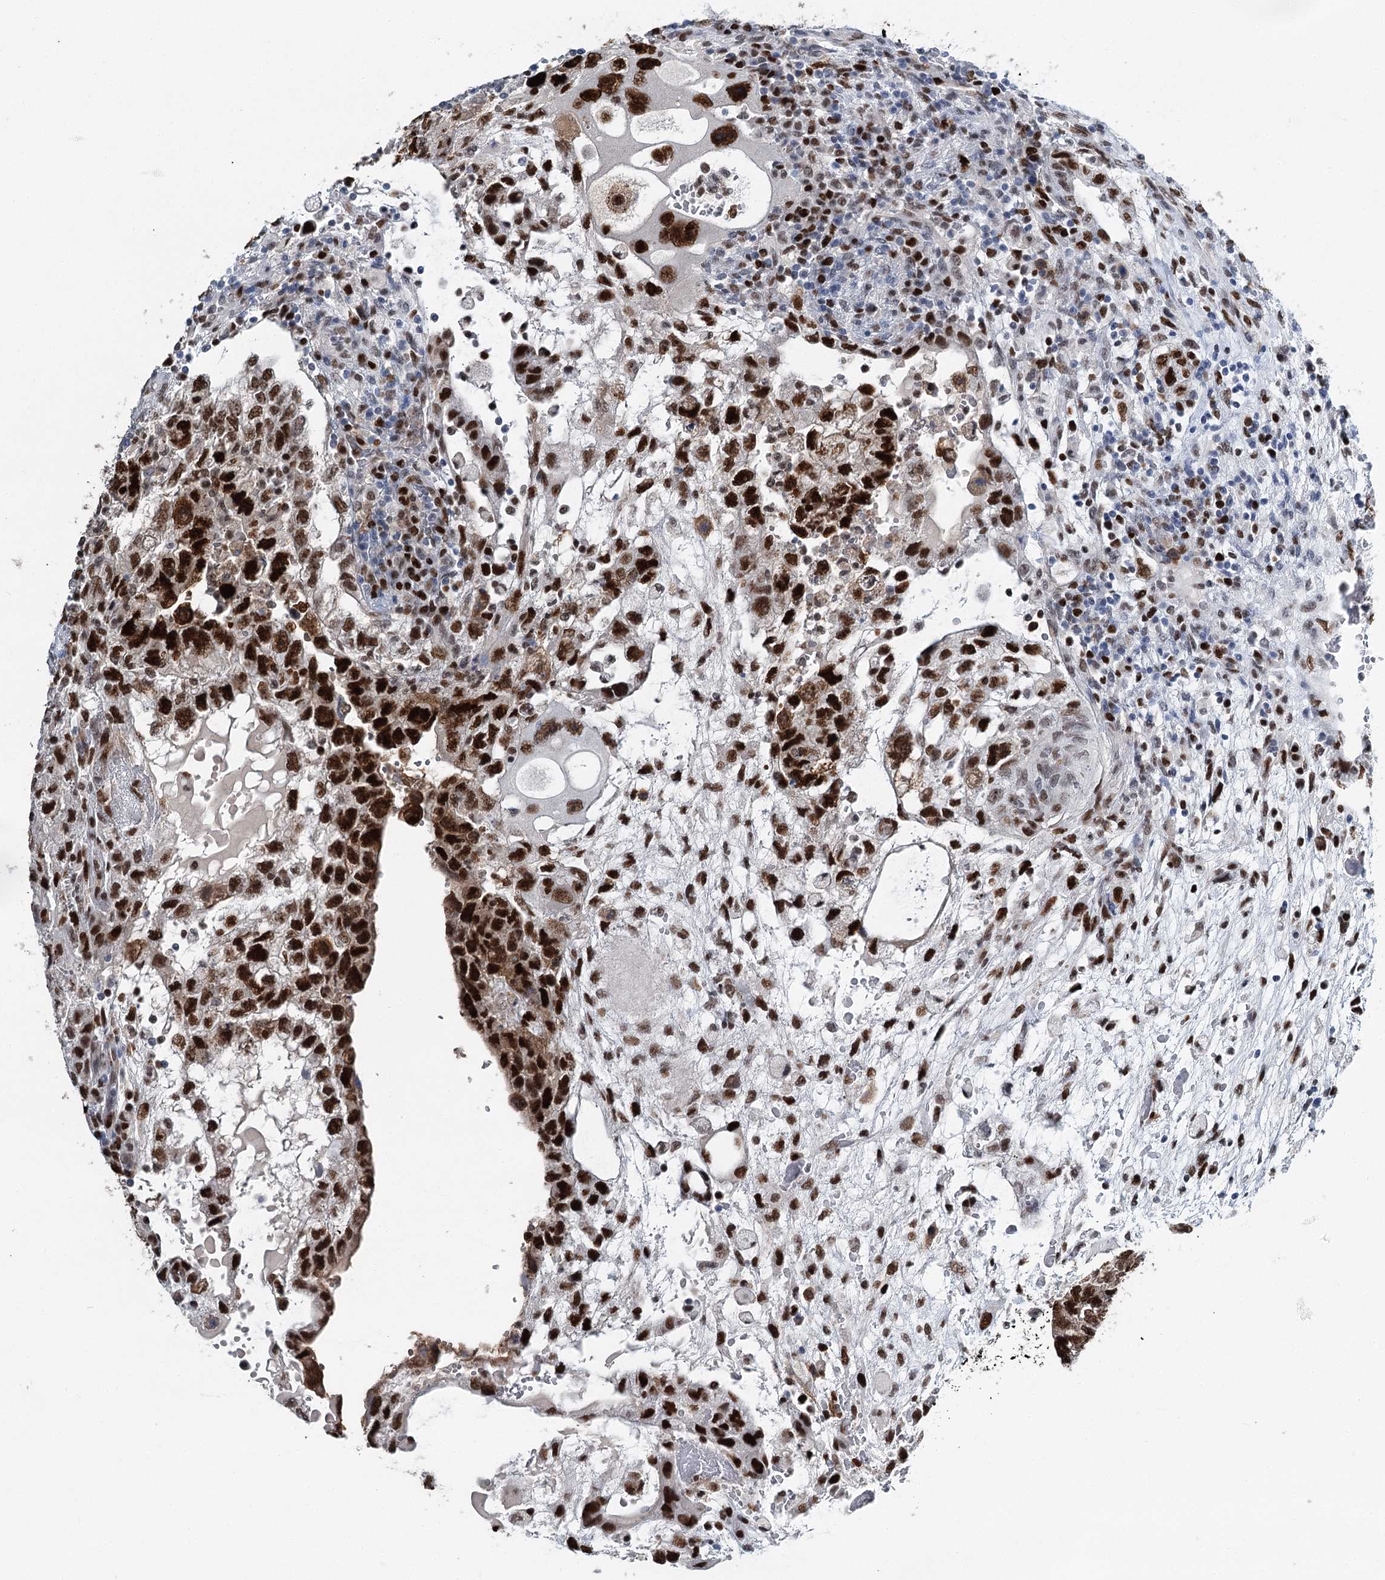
{"staining": {"intensity": "strong", "quantity": ">75%", "location": "nuclear"}, "tissue": "testis cancer", "cell_type": "Tumor cells", "image_type": "cancer", "snomed": [{"axis": "morphology", "description": "Carcinoma, Embryonal, NOS"}, {"axis": "topography", "description": "Testis"}], "caption": "About >75% of tumor cells in human testis cancer exhibit strong nuclear protein positivity as visualized by brown immunohistochemical staining.", "gene": "HAT1", "patient": {"sex": "male", "age": 36}}